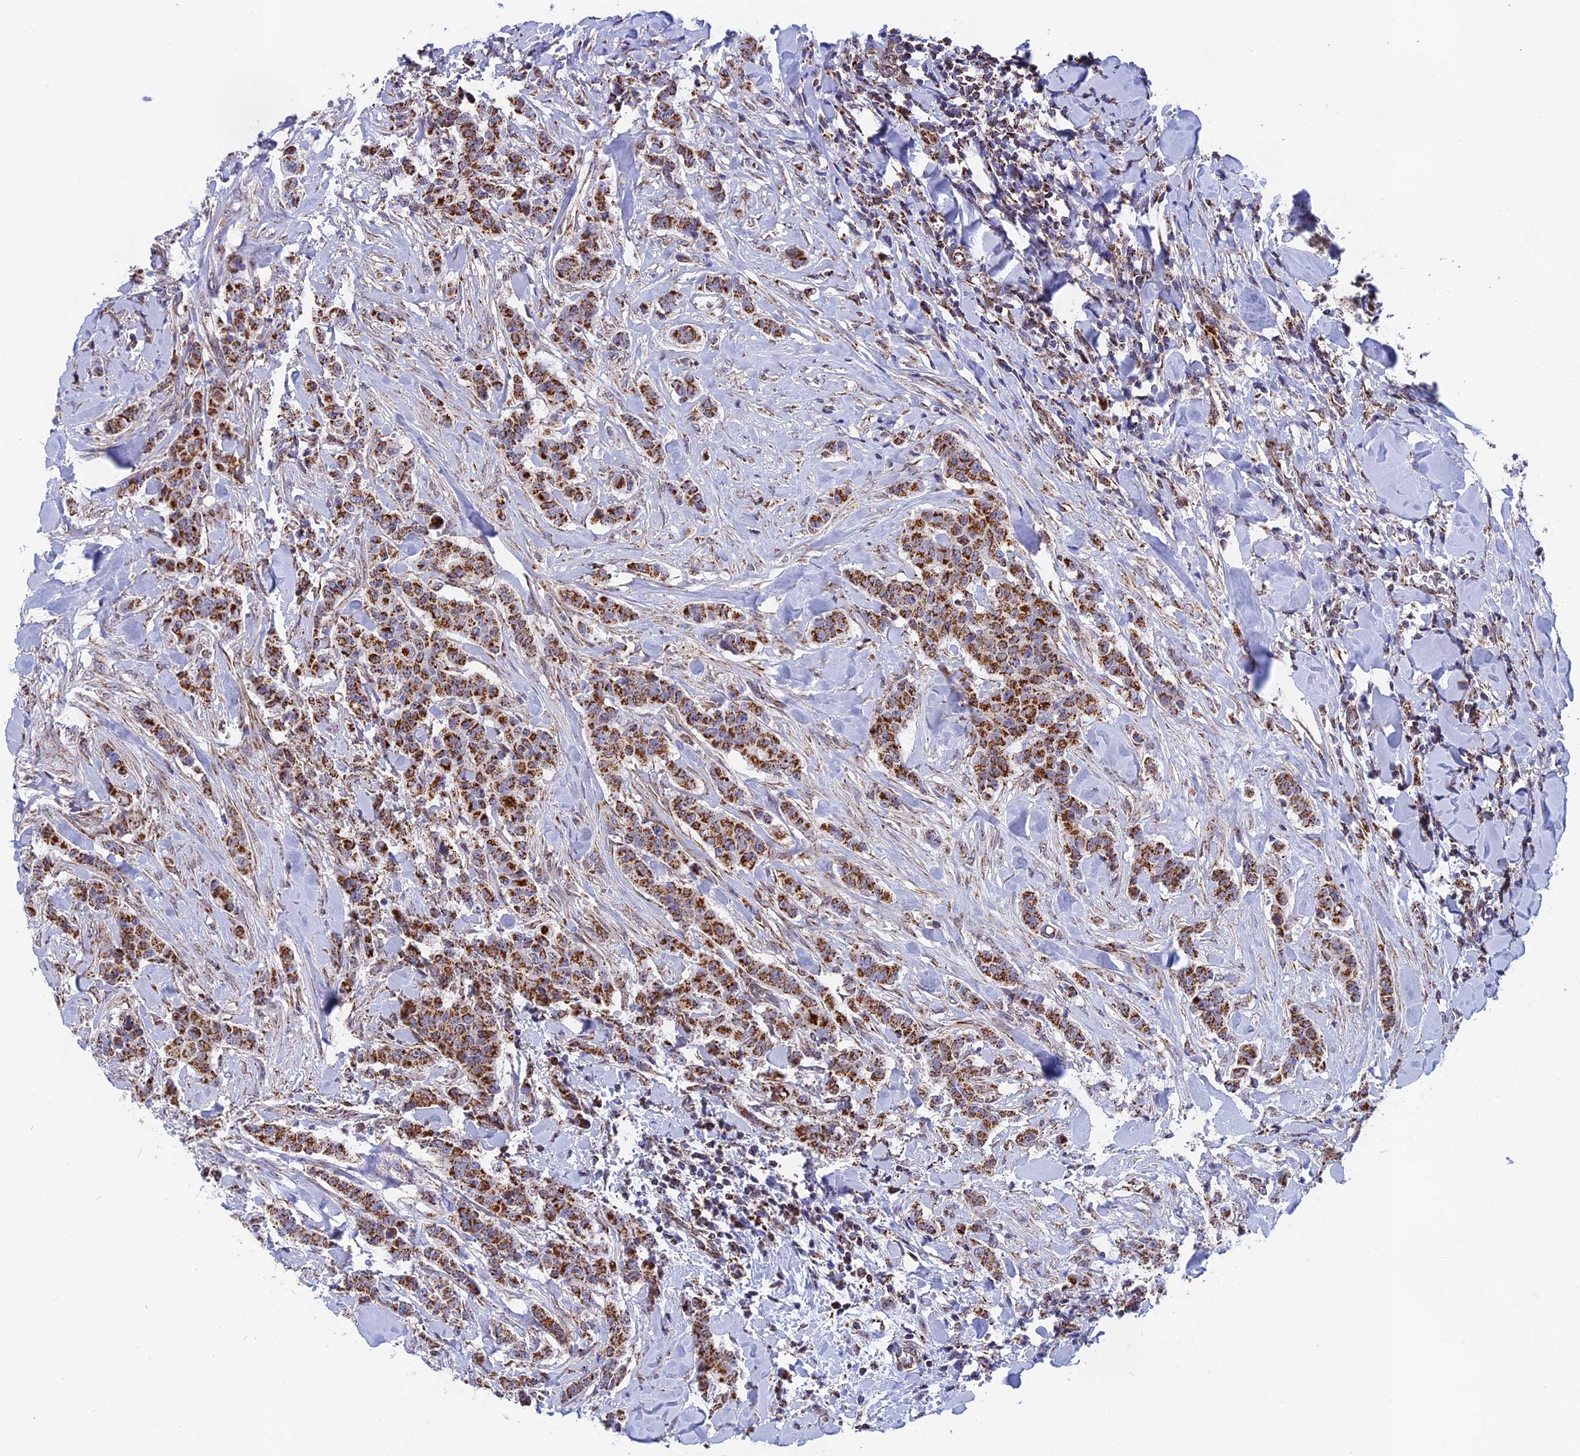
{"staining": {"intensity": "strong", "quantity": ">75%", "location": "cytoplasmic/membranous"}, "tissue": "breast cancer", "cell_type": "Tumor cells", "image_type": "cancer", "snomed": [{"axis": "morphology", "description": "Duct carcinoma"}, {"axis": "topography", "description": "Breast"}], "caption": "Protein staining of invasive ductal carcinoma (breast) tissue demonstrates strong cytoplasmic/membranous staining in about >75% of tumor cells. The staining is performed using DAB brown chromogen to label protein expression. The nuclei are counter-stained blue using hematoxylin.", "gene": "CDC16", "patient": {"sex": "female", "age": 40}}